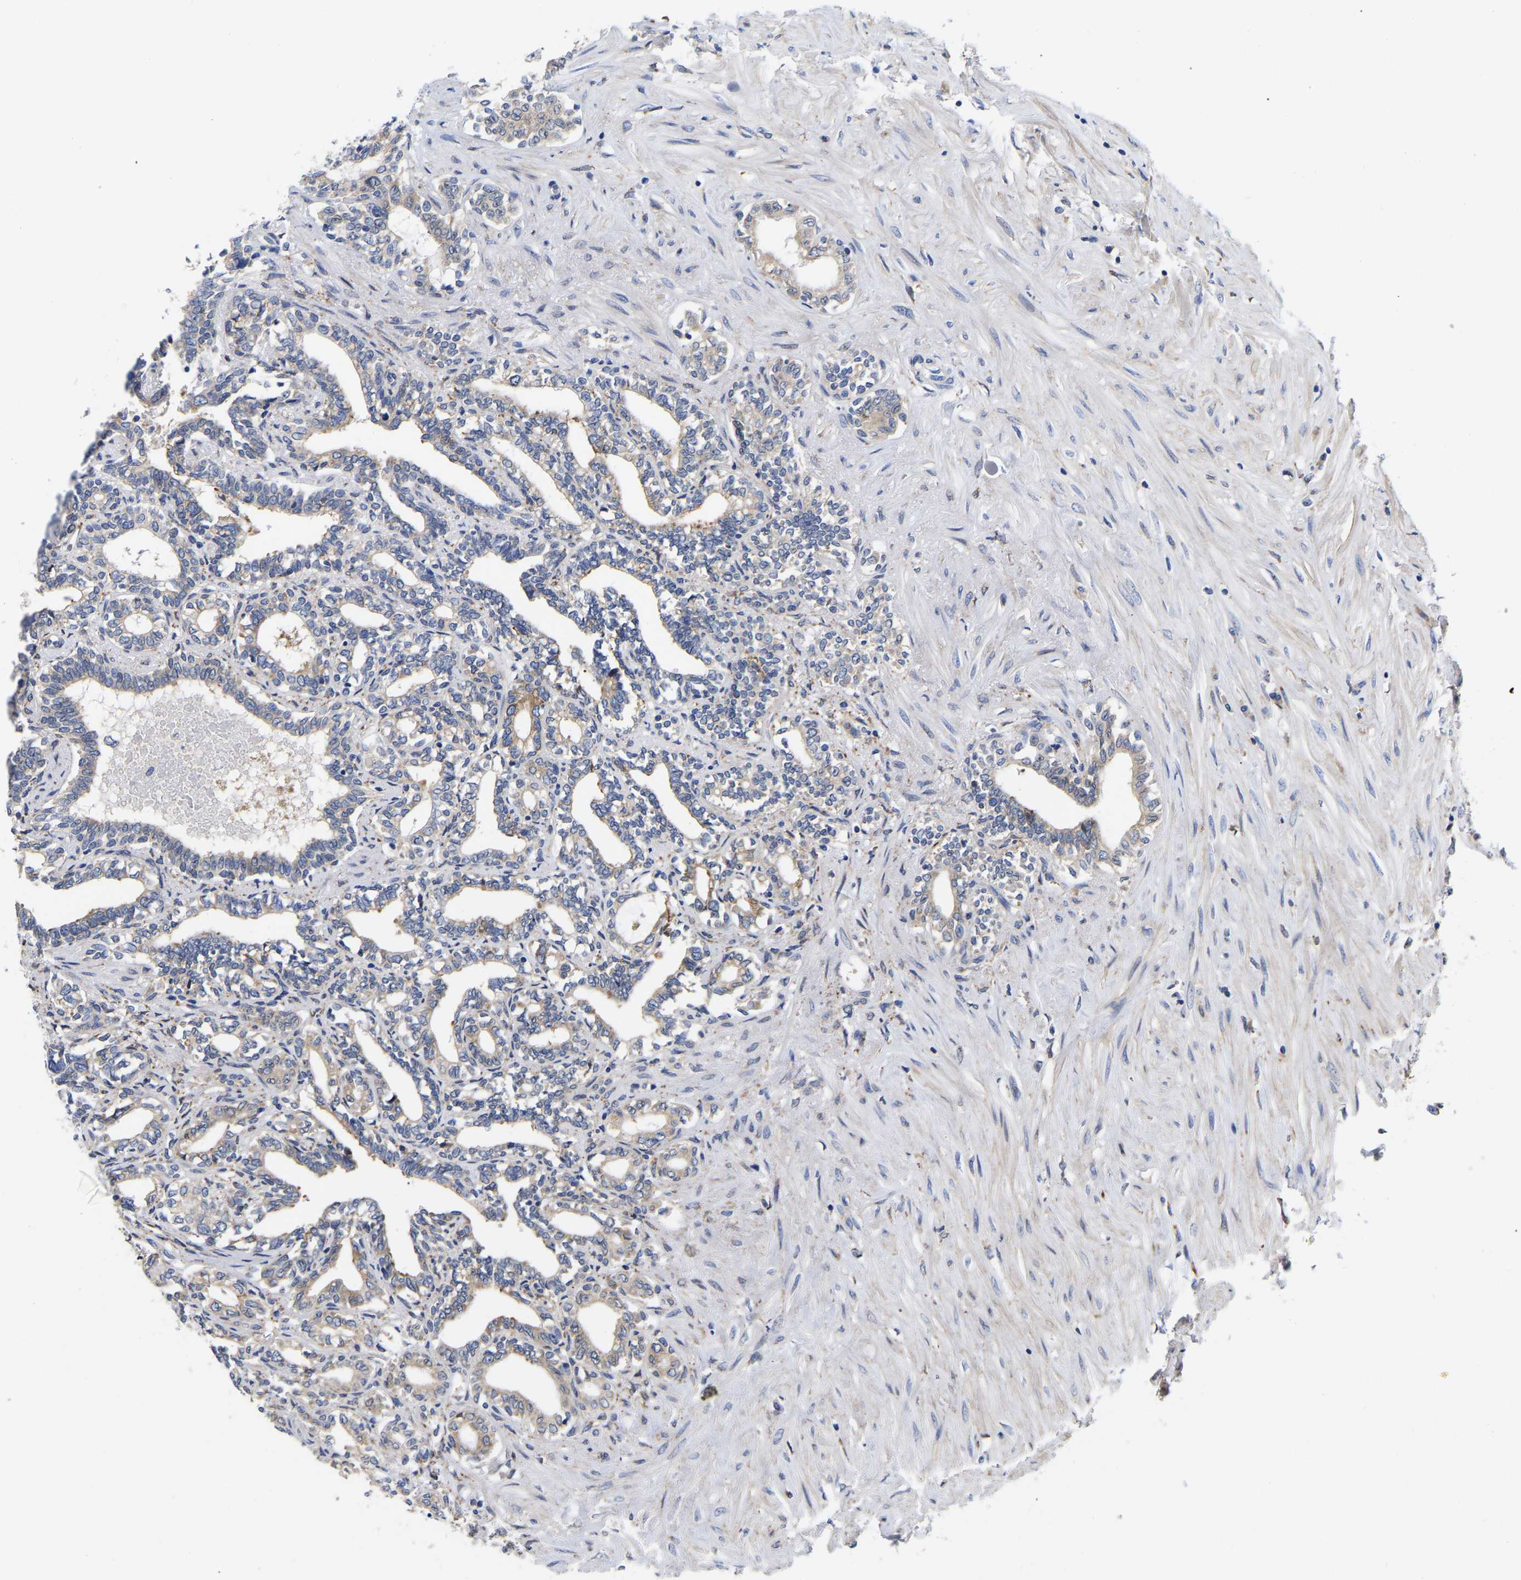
{"staining": {"intensity": "weak", "quantity": "25%-75%", "location": "cytoplasmic/membranous"}, "tissue": "seminal vesicle", "cell_type": "Glandular cells", "image_type": "normal", "snomed": [{"axis": "morphology", "description": "Normal tissue, NOS"}, {"axis": "morphology", "description": "Adenocarcinoma, High grade"}, {"axis": "topography", "description": "Prostate"}, {"axis": "topography", "description": "Seminal veicle"}], "caption": "Immunohistochemical staining of benign seminal vesicle shows weak cytoplasmic/membranous protein expression in approximately 25%-75% of glandular cells. The staining was performed using DAB (3,3'-diaminobenzidine), with brown indicating positive protein expression. Nuclei are stained blue with hematoxylin.", "gene": "CFAP298", "patient": {"sex": "male", "age": 55}}